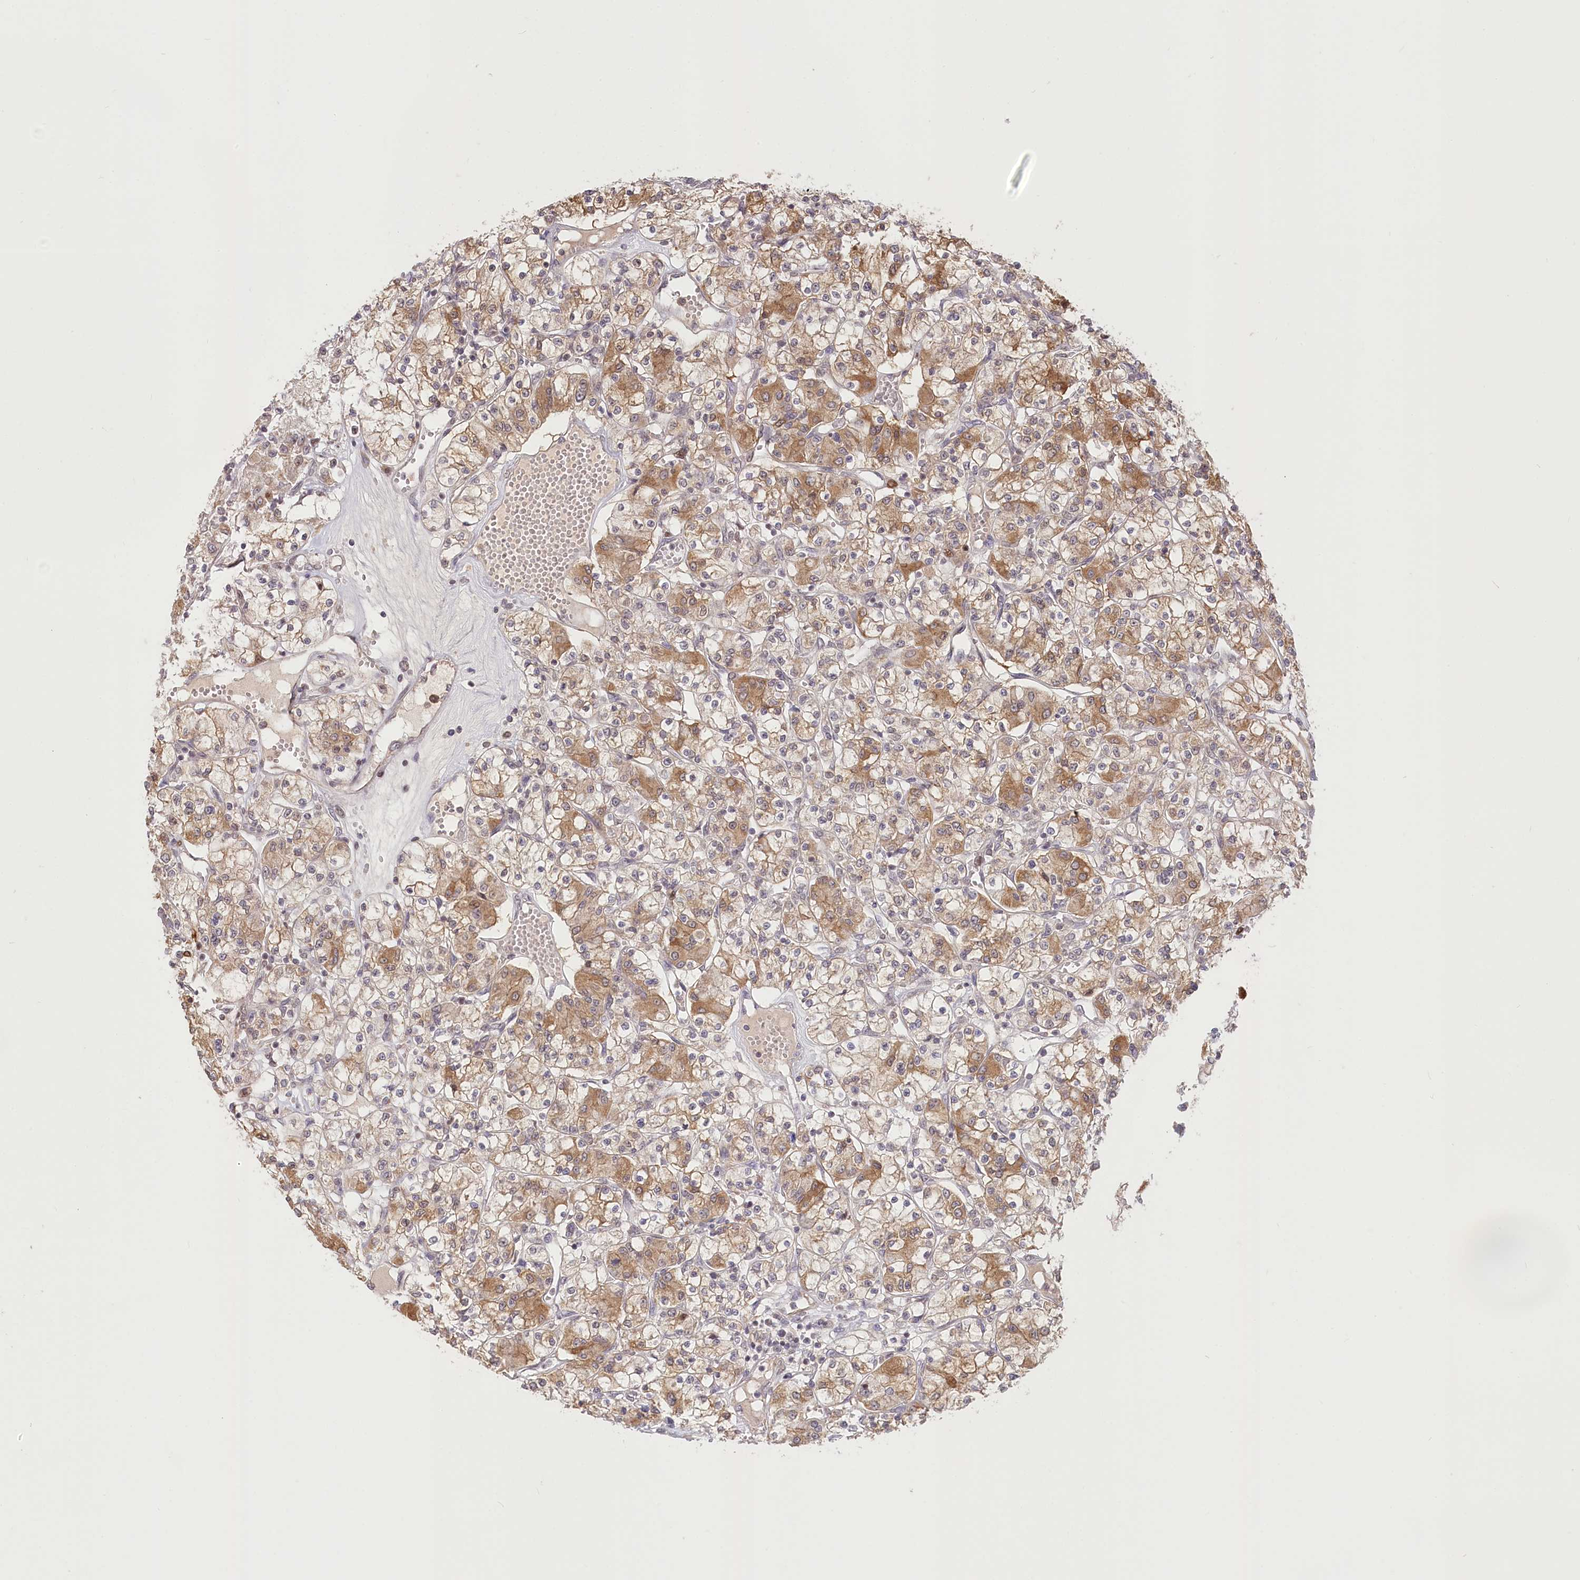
{"staining": {"intensity": "moderate", "quantity": ">75%", "location": "cytoplasmic/membranous"}, "tissue": "renal cancer", "cell_type": "Tumor cells", "image_type": "cancer", "snomed": [{"axis": "morphology", "description": "Adenocarcinoma, NOS"}, {"axis": "topography", "description": "Kidney"}], "caption": "Approximately >75% of tumor cells in human renal adenocarcinoma demonstrate moderate cytoplasmic/membranous protein positivity as visualized by brown immunohistochemical staining.", "gene": "PYURF", "patient": {"sex": "female", "age": 59}}